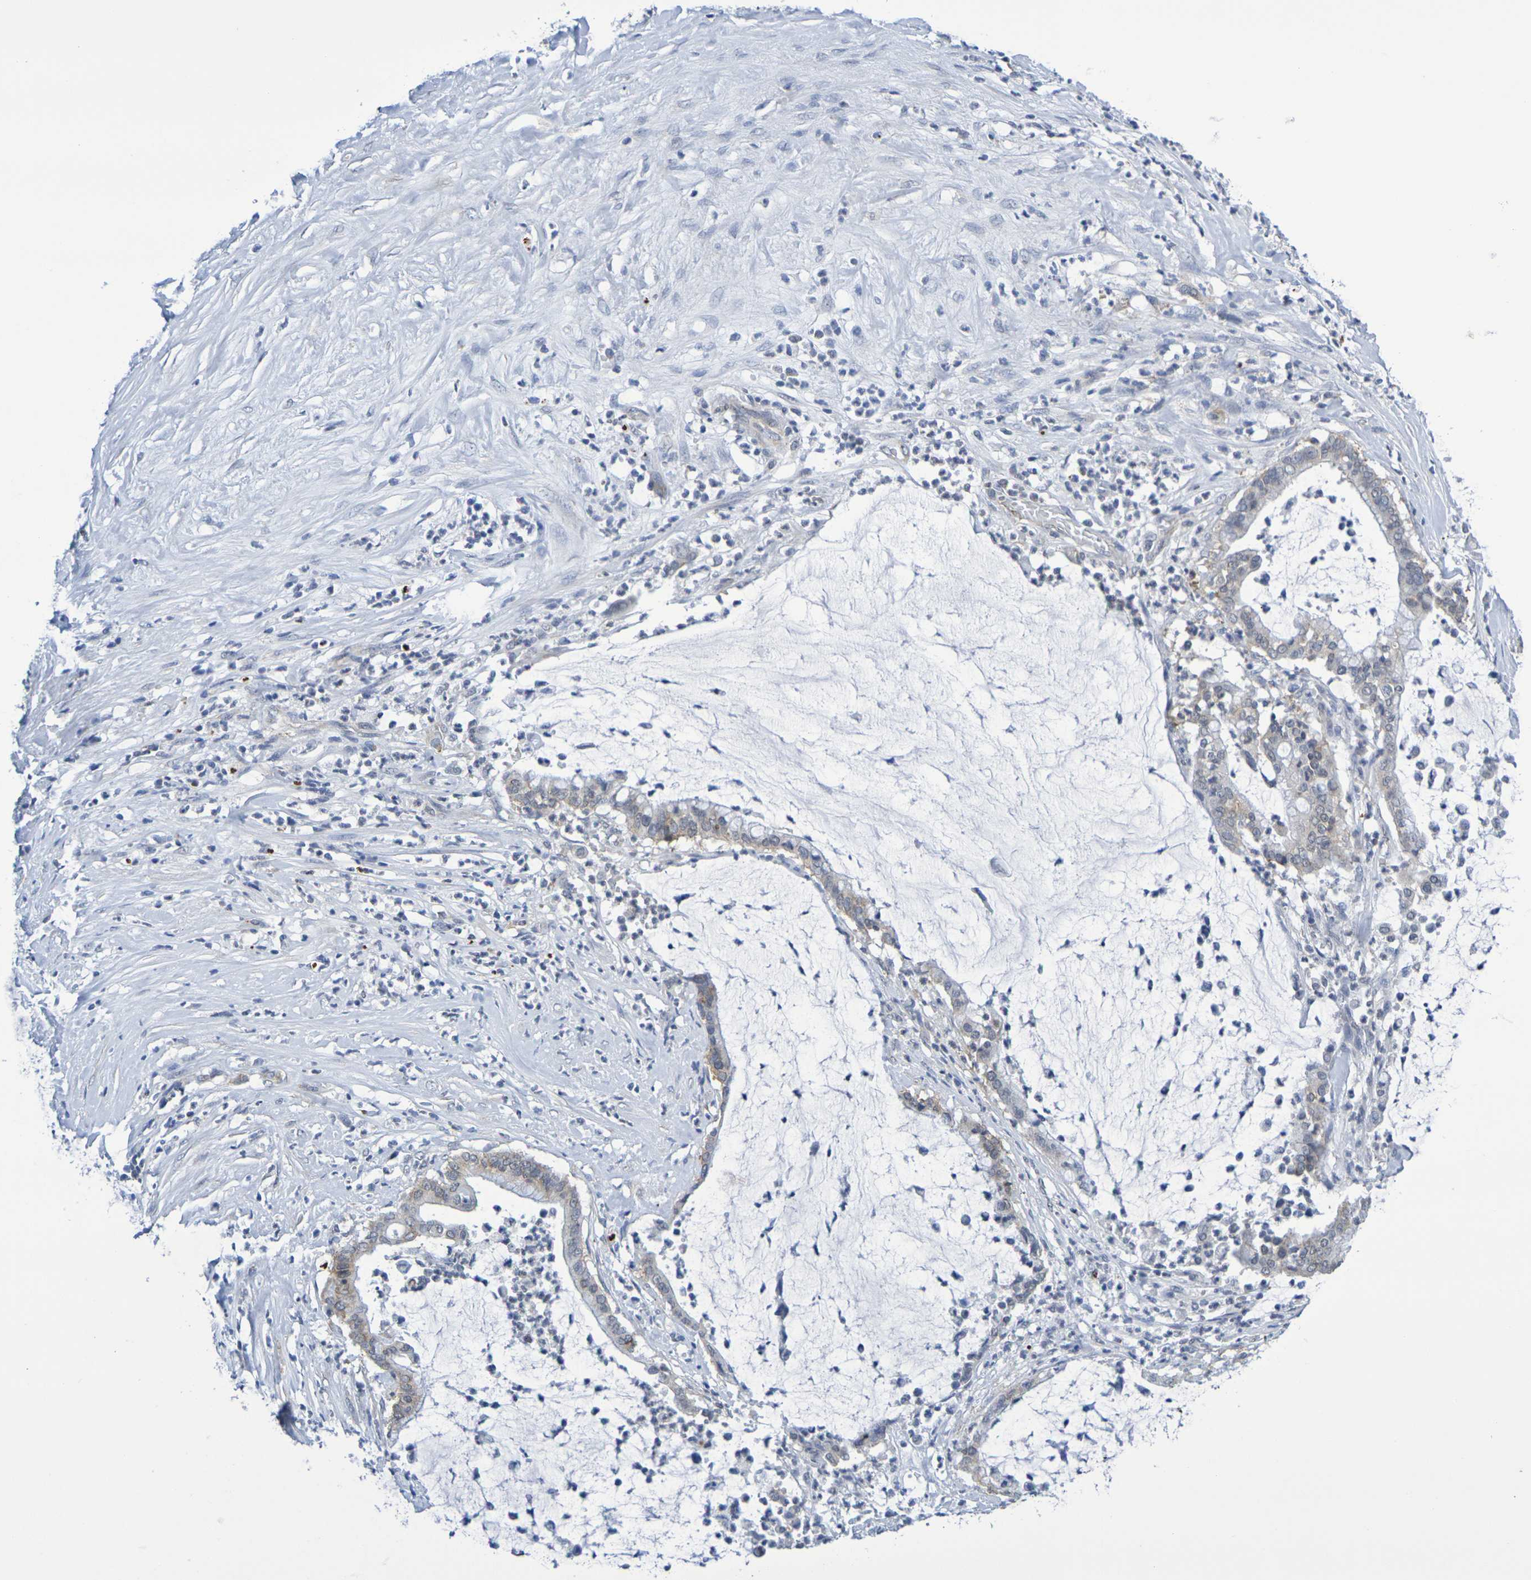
{"staining": {"intensity": "weak", "quantity": "25%-75%", "location": "cytoplasmic/membranous"}, "tissue": "pancreatic cancer", "cell_type": "Tumor cells", "image_type": "cancer", "snomed": [{"axis": "morphology", "description": "Adenocarcinoma, NOS"}, {"axis": "topography", "description": "Pancreas"}], "caption": "This is a histology image of immunohistochemistry (IHC) staining of adenocarcinoma (pancreatic), which shows weak positivity in the cytoplasmic/membranous of tumor cells.", "gene": "CHRNB1", "patient": {"sex": "male", "age": 41}}